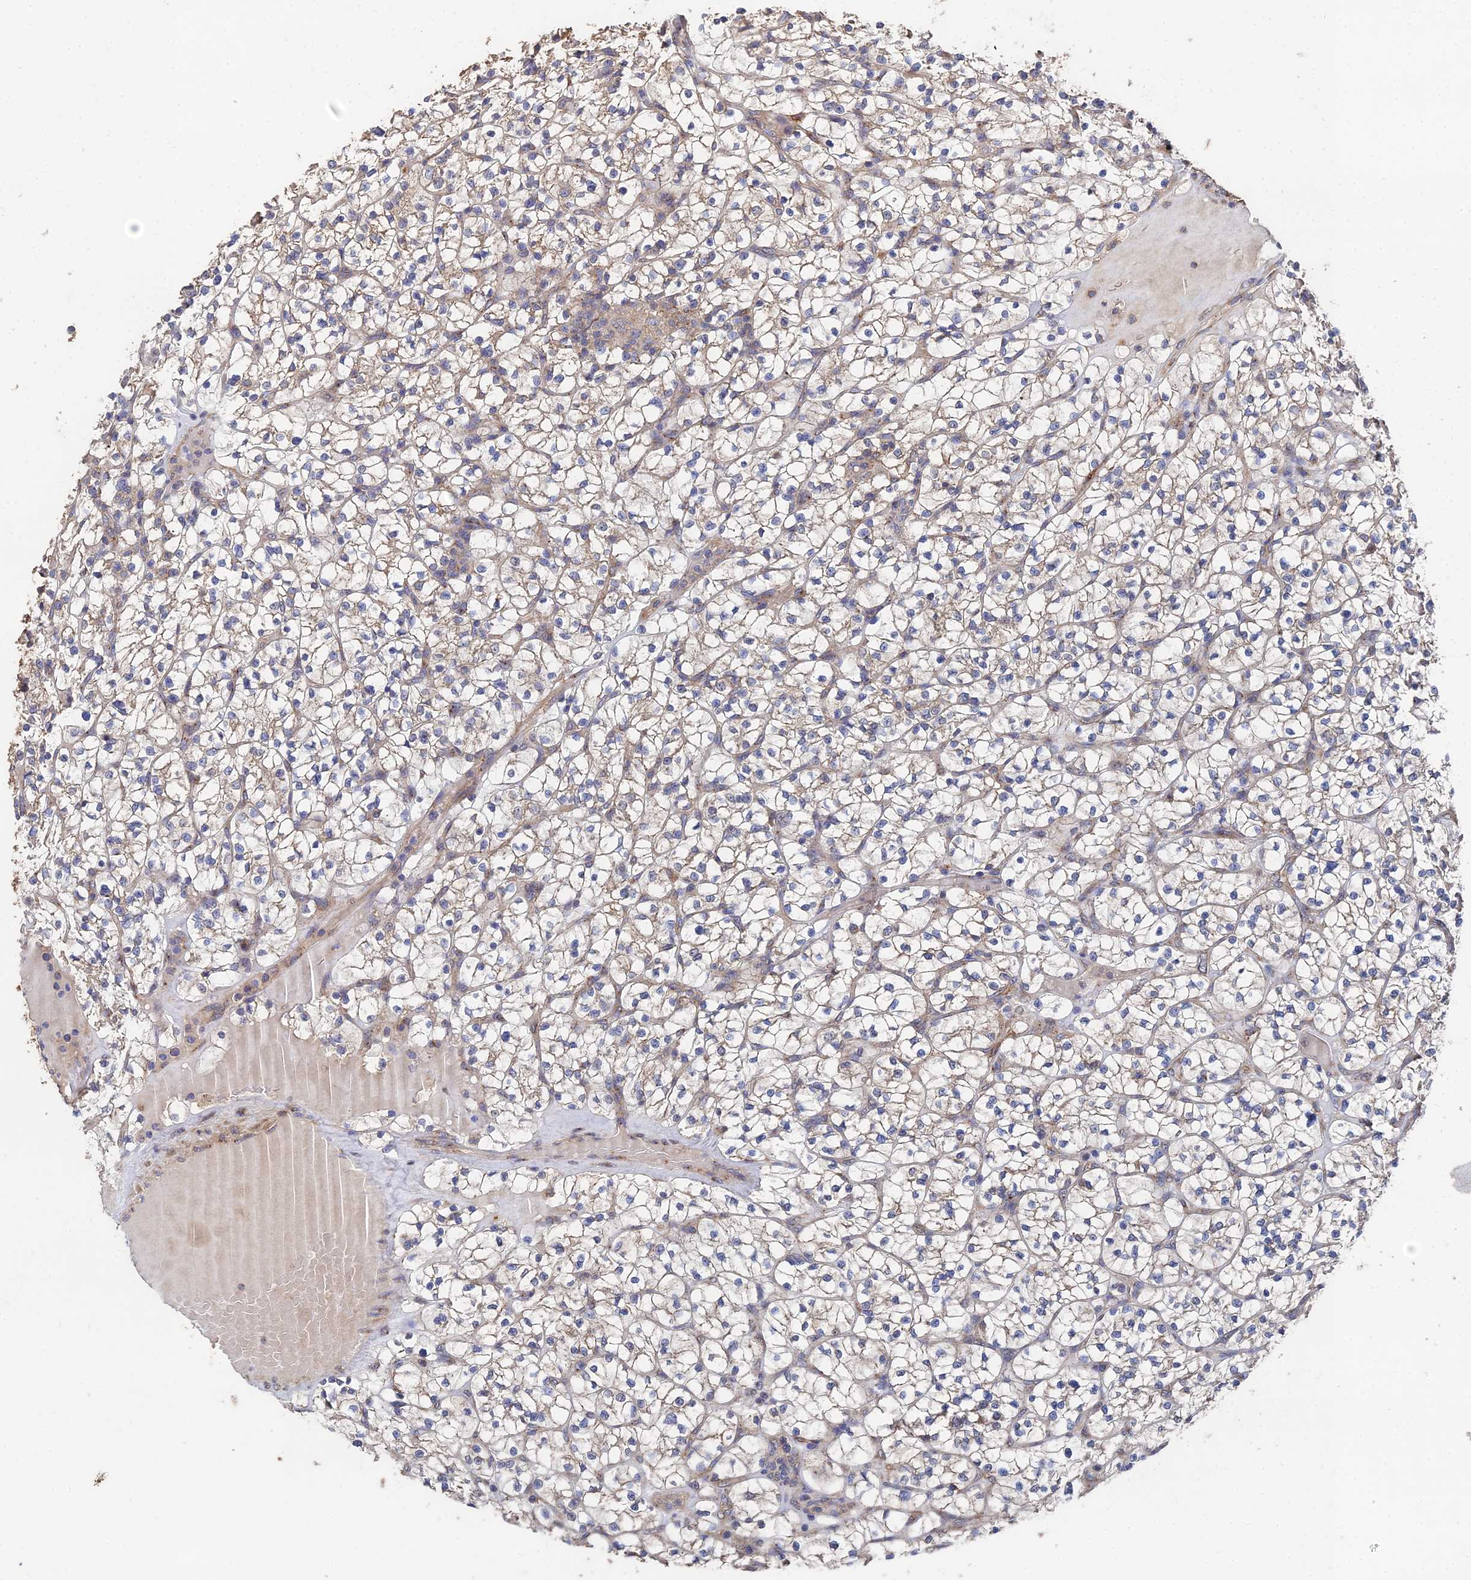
{"staining": {"intensity": "weak", "quantity": ">75%", "location": "cytoplasmic/membranous"}, "tissue": "renal cancer", "cell_type": "Tumor cells", "image_type": "cancer", "snomed": [{"axis": "morphology", "description": "Adenocarcinoma, NOS"}, {"axis": "topography", "description": "Kidney"}], "caption": "DAB (3,3'-diaminobenzidine) immunohistochemical staining of adenocarcinoma (renal) exhibits weak cytoplasmic/membranous protein positivity in about >75% of tumor cells.", "gene": "SPANXN4", "patient": {"sex": "female", "age": 64}}